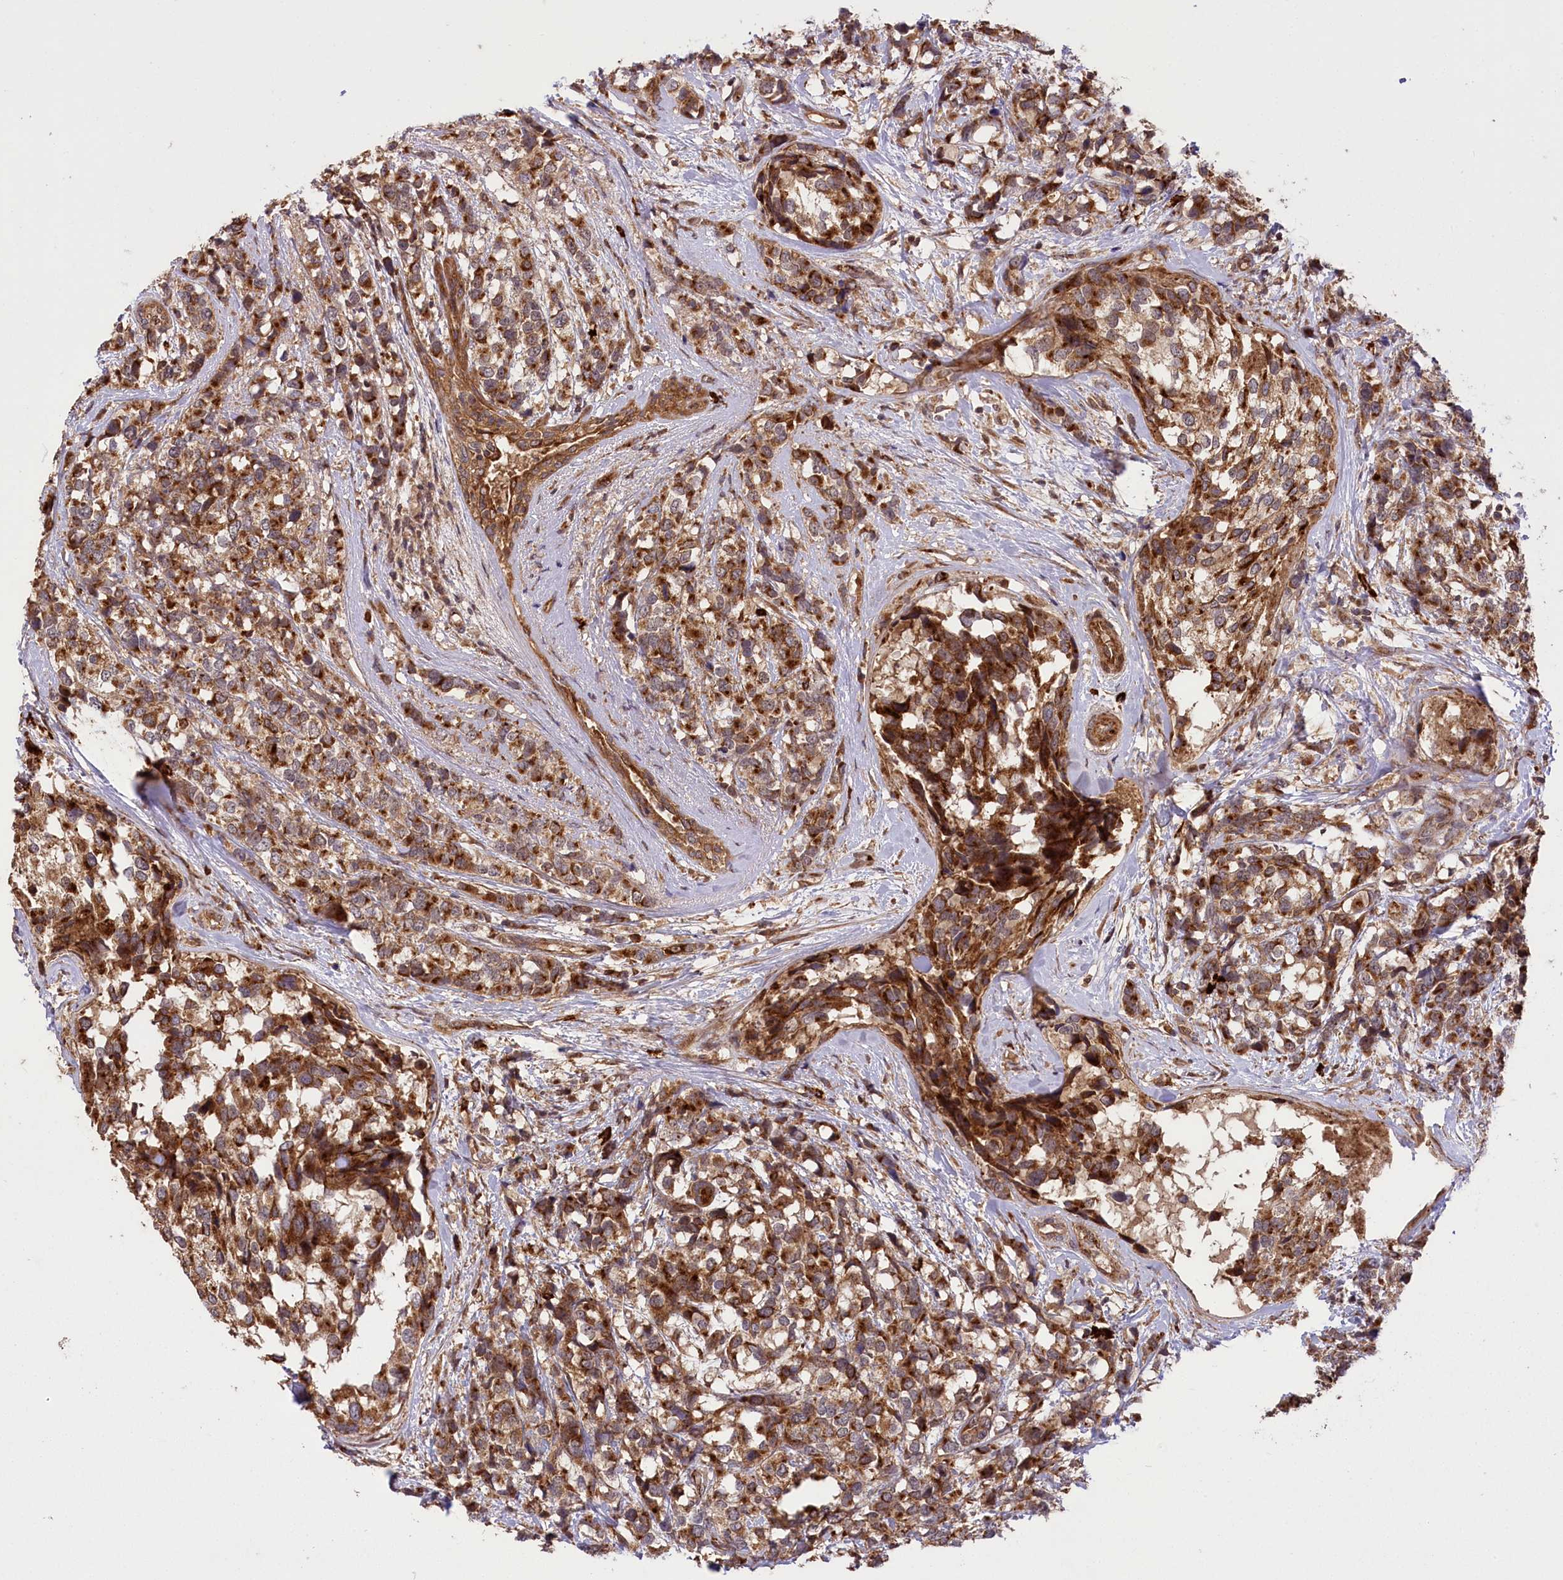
{"staining": {"intensity": "strong", "quantity": ">75%", "location": "cytoplasmic/membranous"}, "tissue": "breast cancer", "cell_type": "Tumor cells", "image_type": "cancer", "snomed": [{"axis": "morphology", "description": "Lobular carcinoma"}, {"axis": "topography", "description": "Breast"}], "caption": "An immunohistochemistry (IHC) photomicrograph of tumor tissue is shown. Protein staining in brown shows strong cytoplasmic/membranous positivity in lobular carcinoma (breast) within tumor cells.", "gene": "CARD19", "patient": {"sex": "female", "age": 59}}